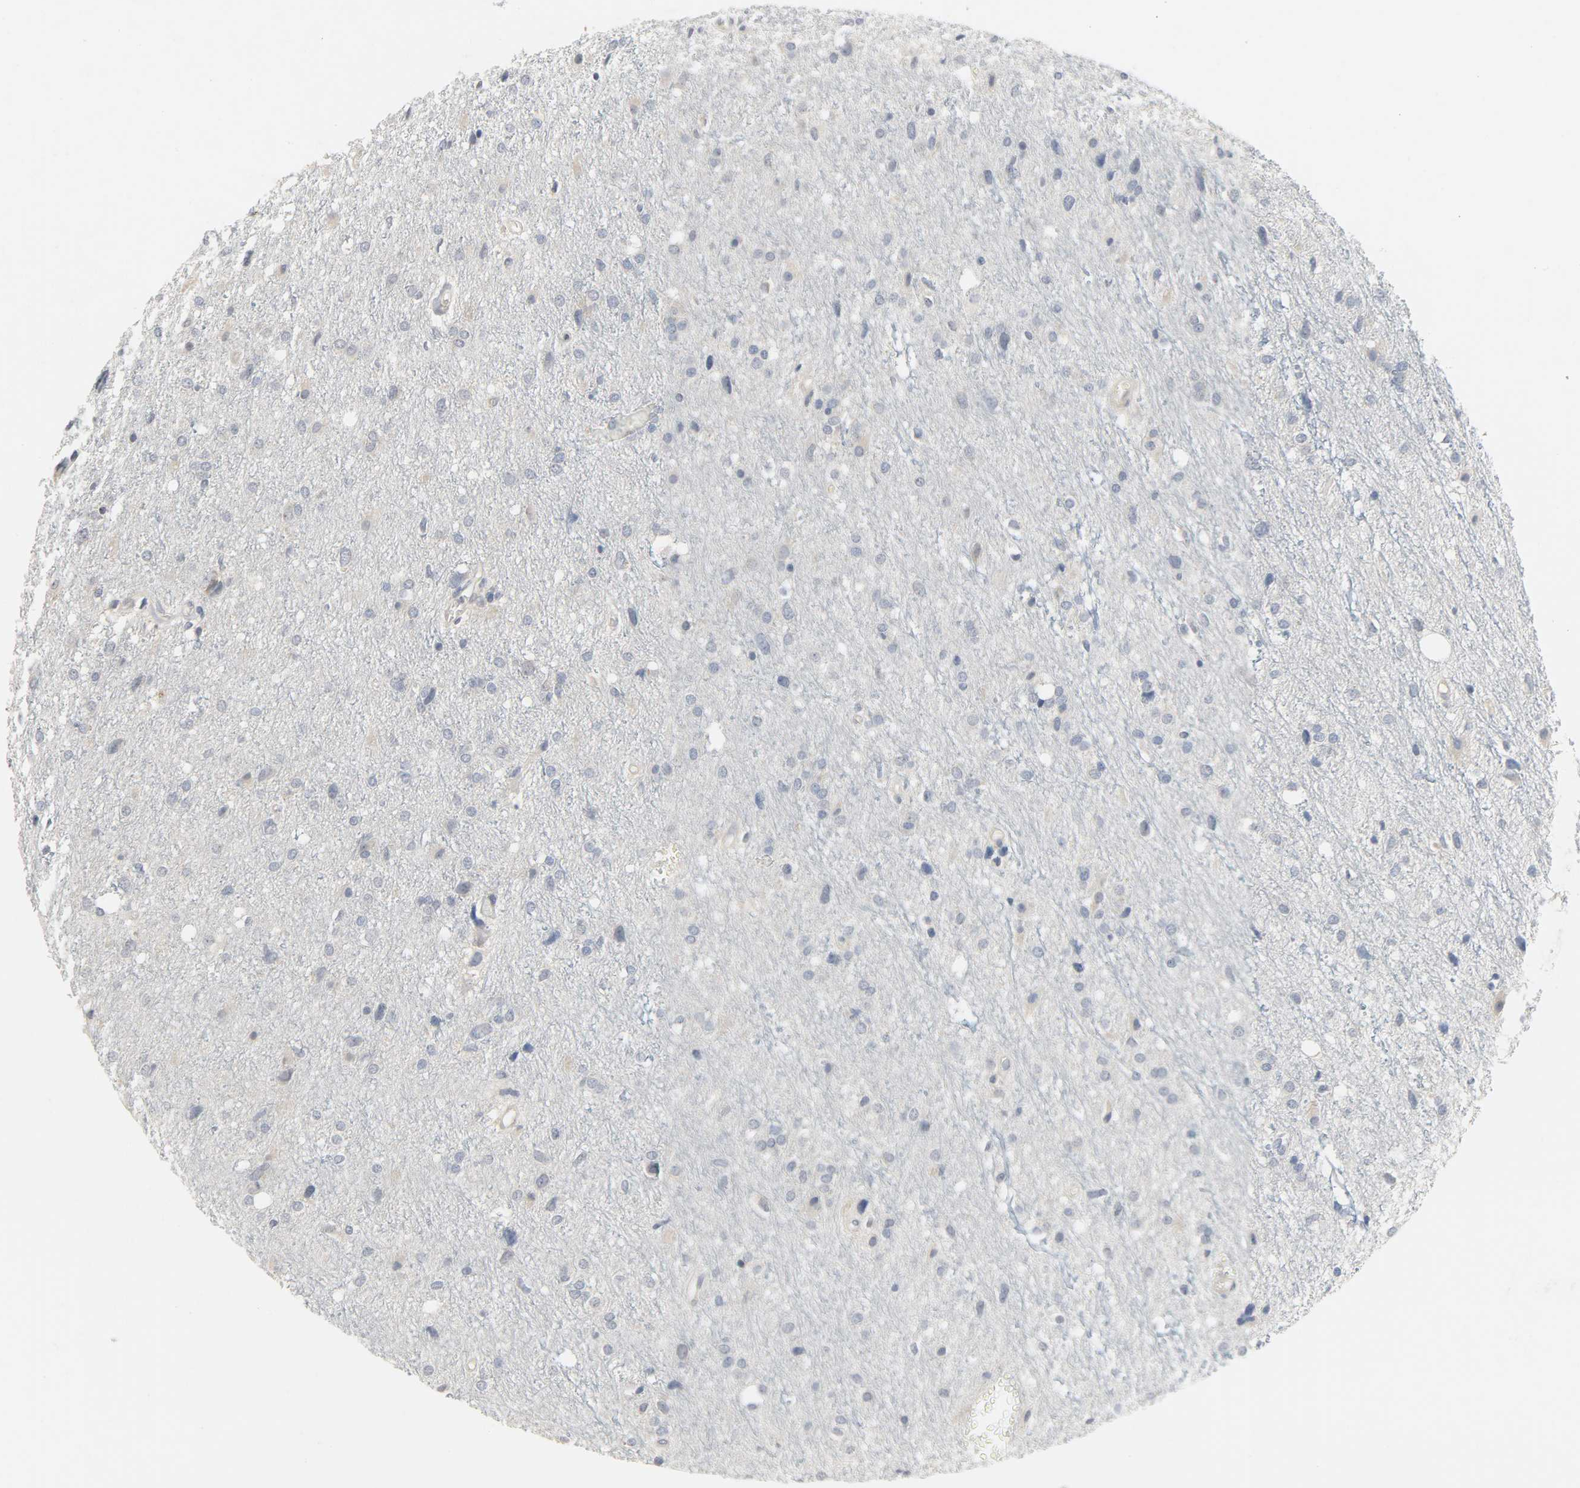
{"staining": {"intensity": "weak", "quantity": "<25%", "location": "cytoplasmic/membranous"}, "tissue": "glioma", "cell_type": "Tumor cells", "image_type": "cancer", "snomed": [{"axis": "morphology", "description": "Glioma, malignant, High grade"}, {"axis": "topography", "description": "Brain"}], "caption": "Malignant high-grade glioma was stained to show a protein in brown. There is no significant staining in tumor cells.", "gene": "CD4", "patient": {"sex": "female", "age": 59}}